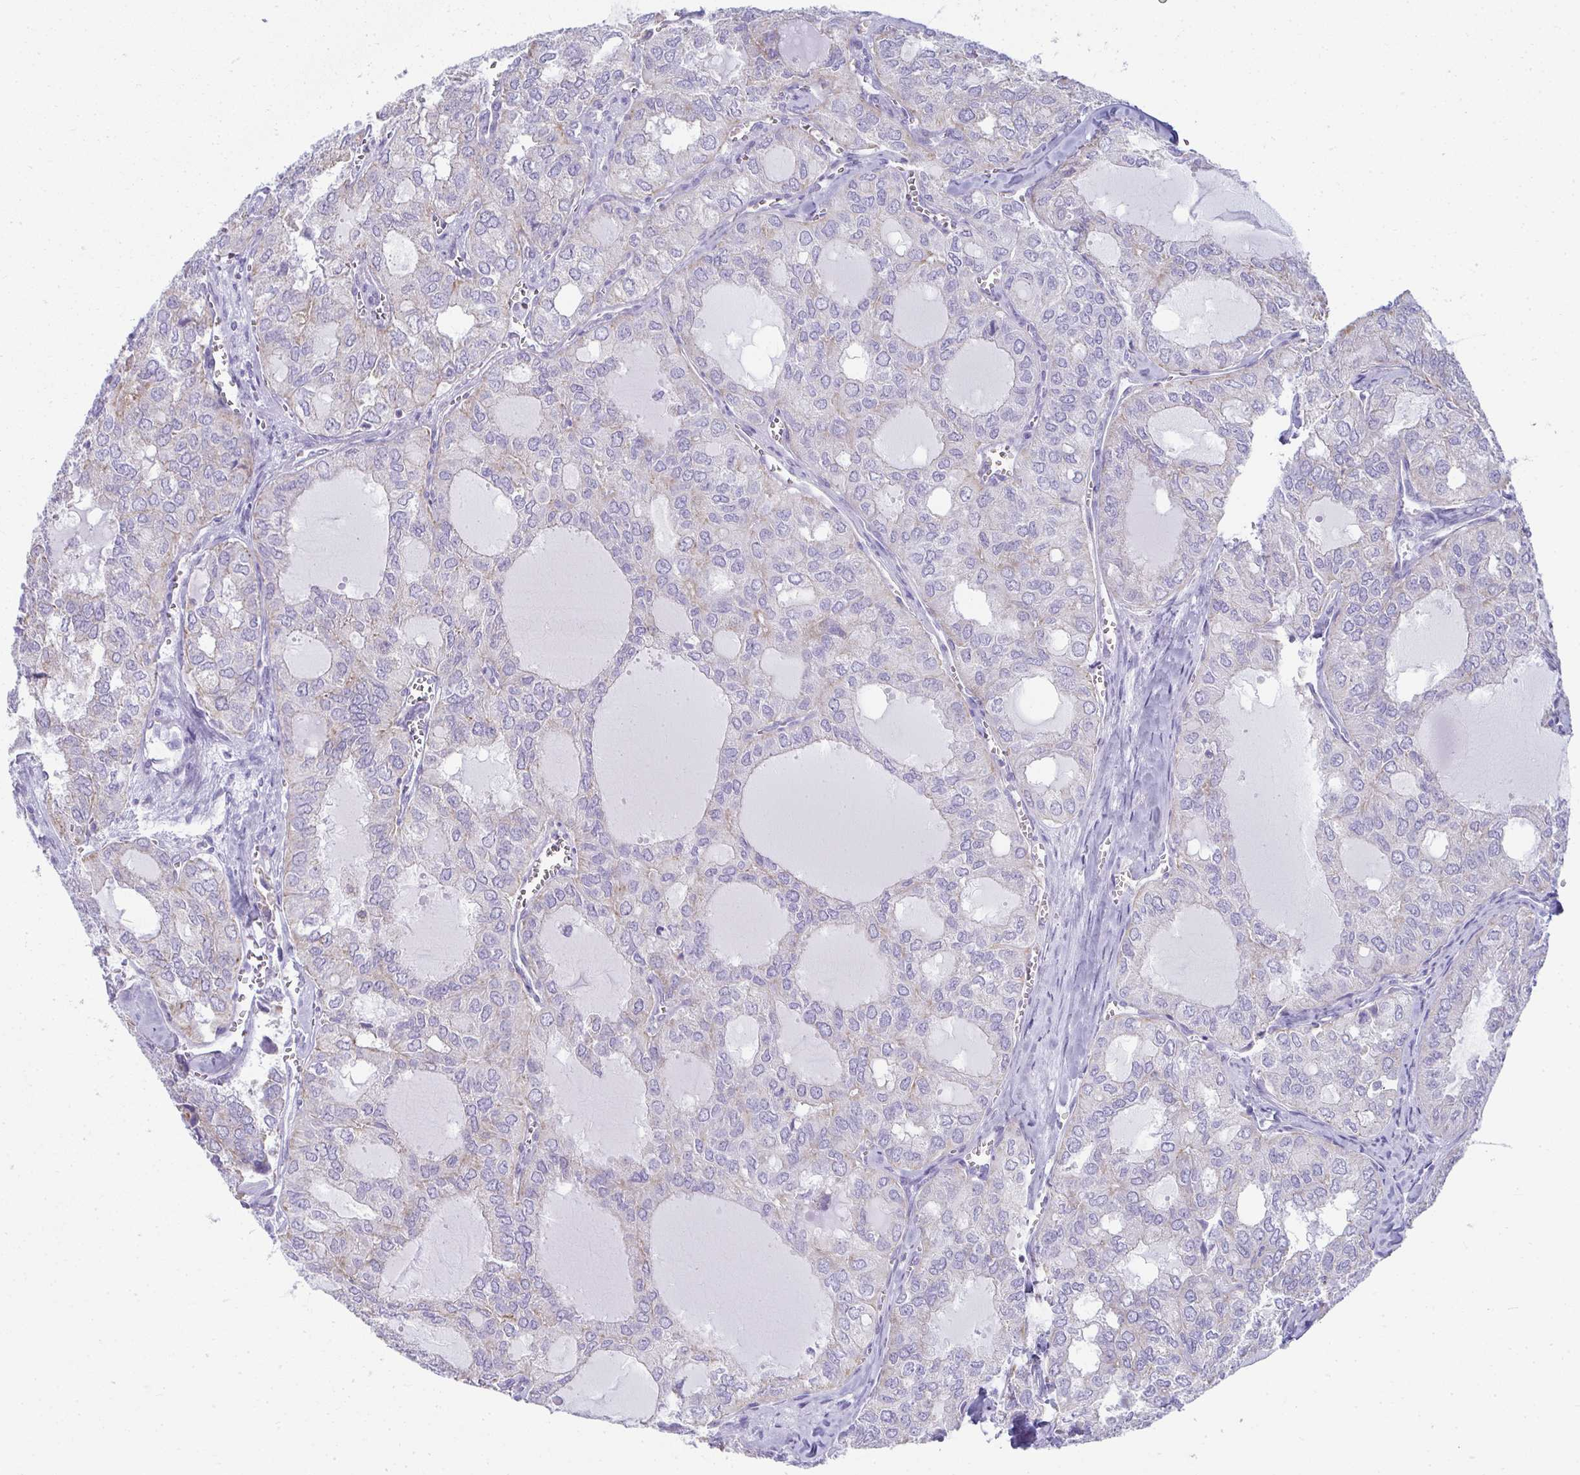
{"staining": {"intensity": "negative", "quantity": "none", "location": "none"}, "tissue": "thyroid cancer", "cell_type": "Tumor cells", "image_type": "cancer", "snomed": [{"axis": "morphology", "description": "Follicular adenoma carcinoma, NOS"}, {"axis": "topography", "description": "Thyroid gland"}], "caption": "Tumor cells are negative for protein expression in human follicular adenoma carcinoma (thyroid).", "gene": "SLC6A1", "patient": {"sex": "male", "age": 75}}